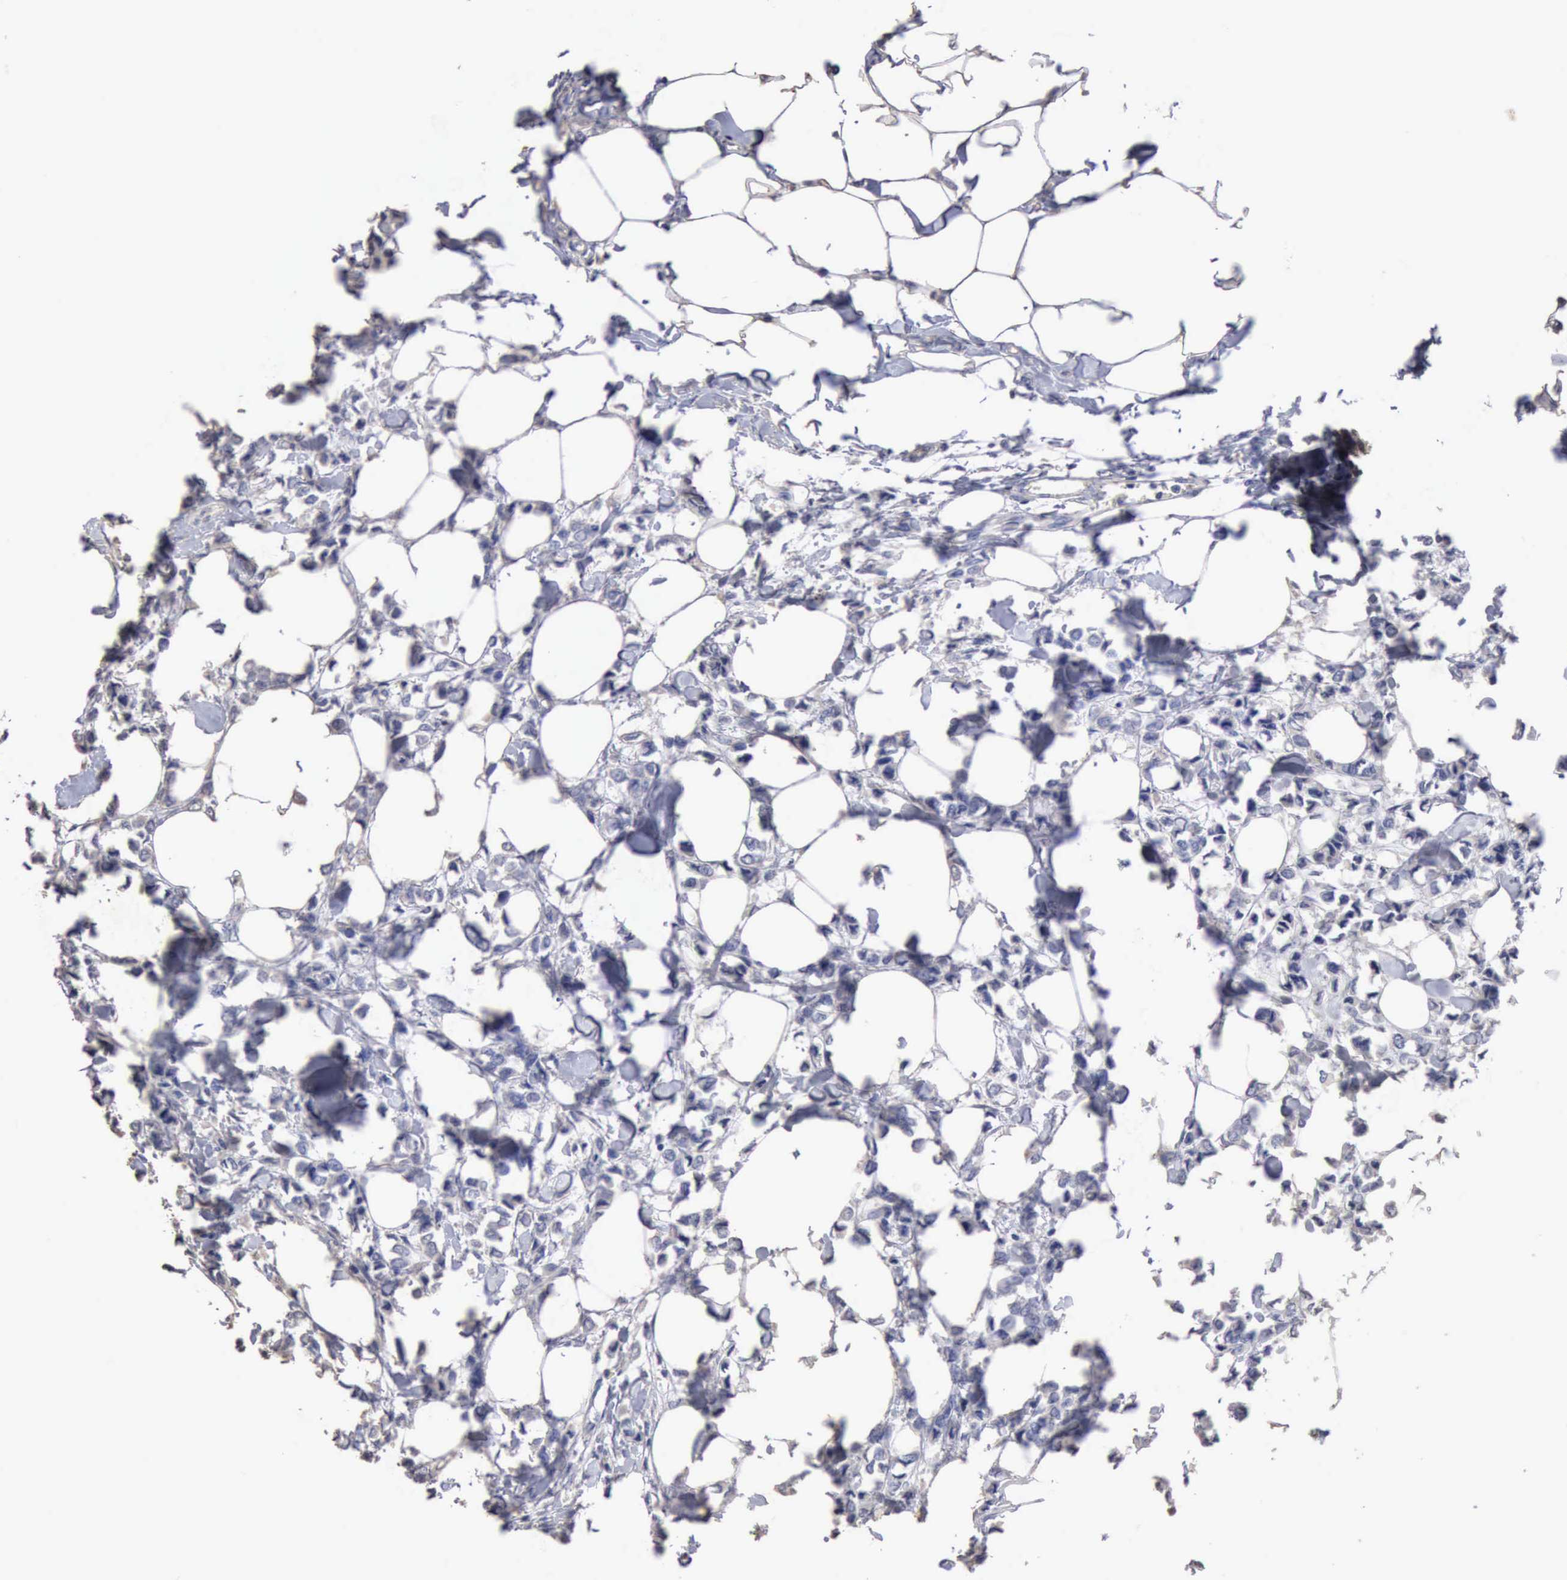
{"staining": {"intensity": "negative", "quantity": "none", "location": "none"}, "tissue": "breast cancer", "cell_type": "Tumor cells", "image_type": "cancer", "snomed": [{"axis": "morphology", "description": "Lobular carcinoma"}, {"axis": "topography", "description": "Breast"}], "caption": "This is an IHC photomicrograph of human lobular carcinoma (breast). There is no positivity in tumor cells.", "gene": "KRT6B", "patient": {"sex": "female", "age": 51}}